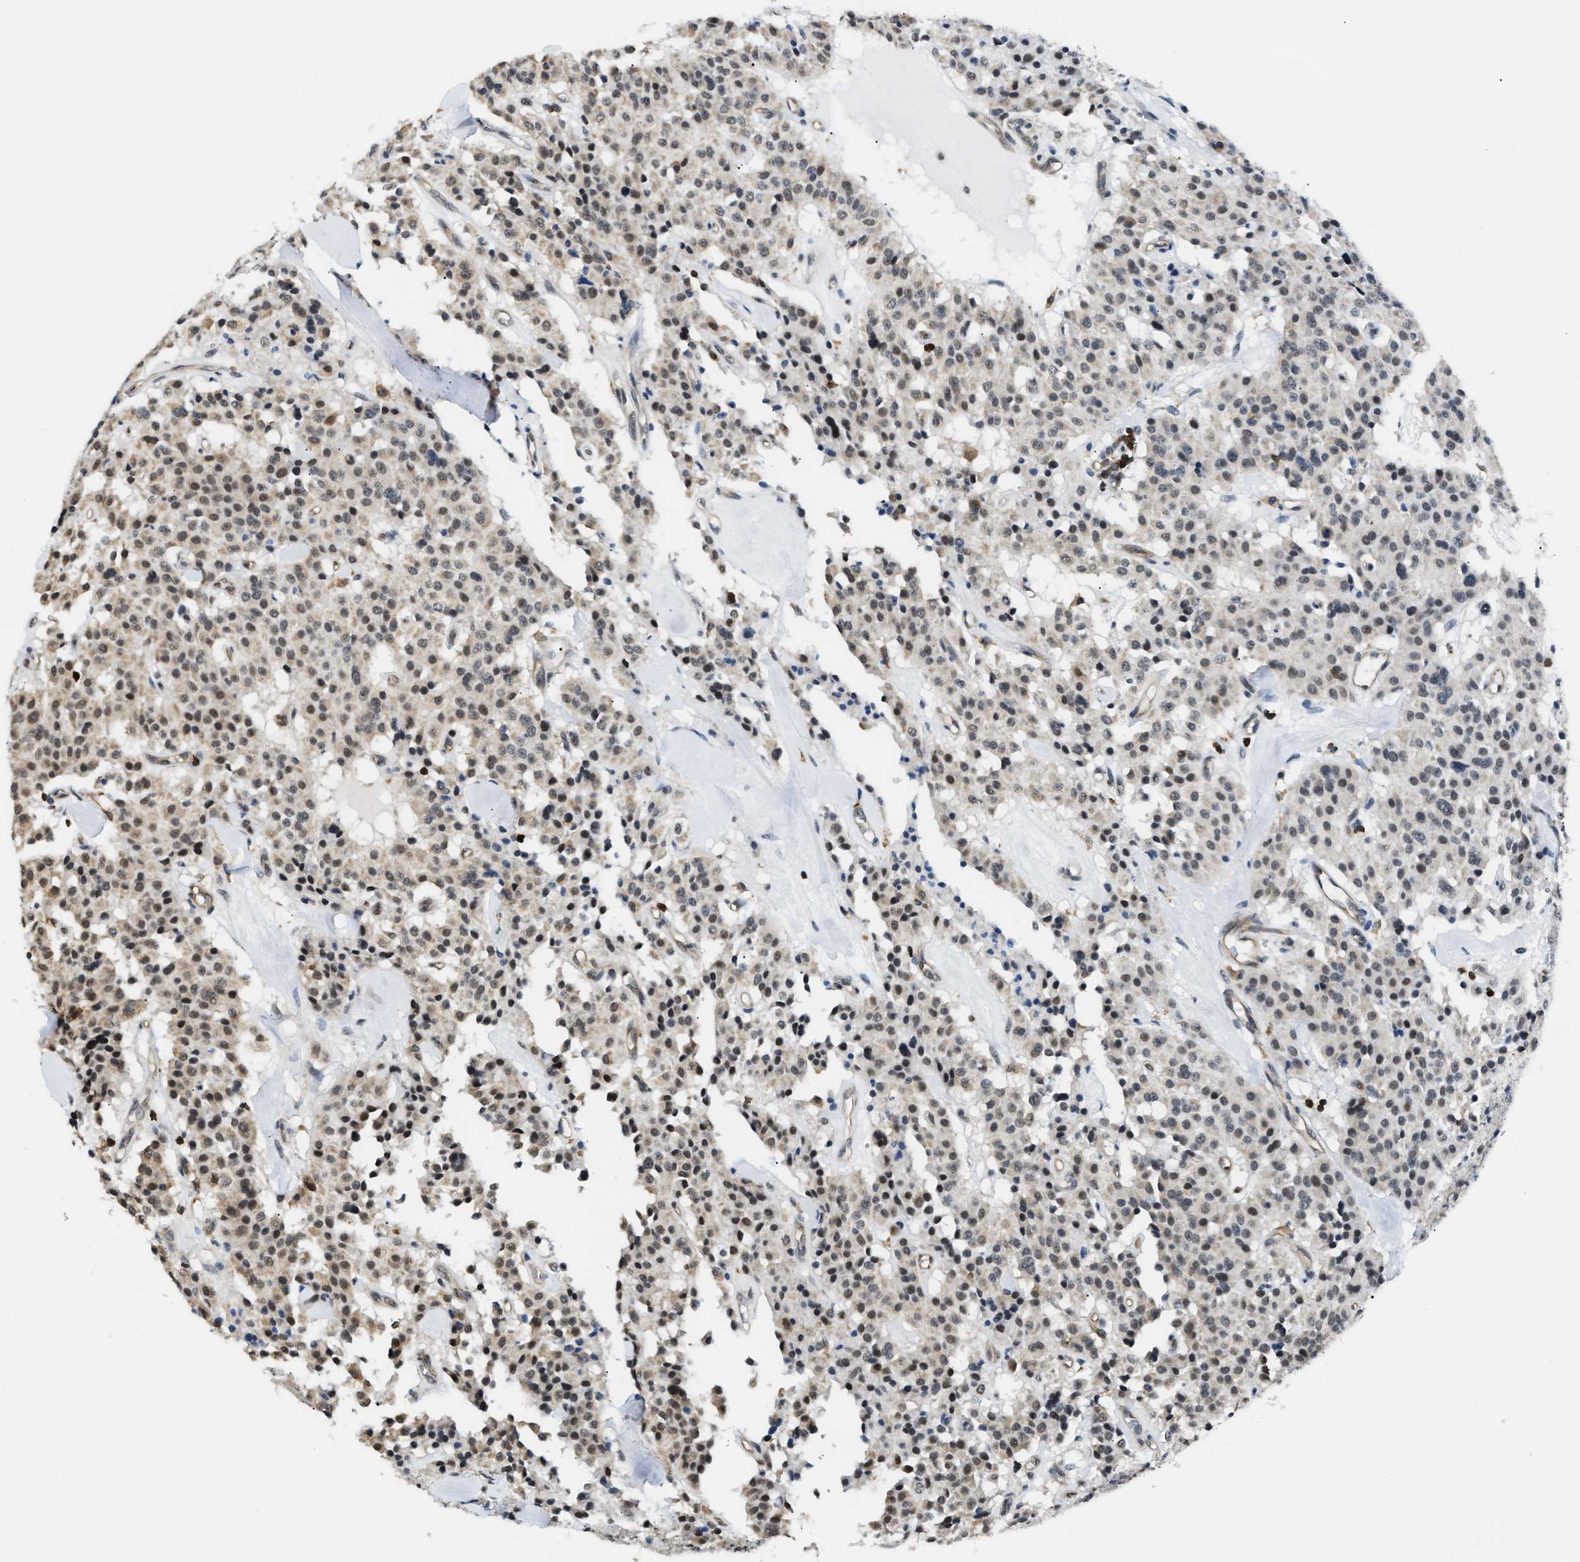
{"staining": {"intensity": "moderate", "quantity": "25%-75%", "location": "nuclear"}, "tissue": "carcinoid", "cell_type": "Tumor cells", "image_type": "cancer", "snomed": [{"axis": "morphology", "description": "Carcinoid, malignant, NOS"}, {"axis": "topography", "description": "Lung"}], "caption": "Moderate nuclear protein staining is seen in approximately 25%-75% of tumor cells in carcinoid.", "gene": "STK10", "patient": {"sex": "male", "age": 30}}